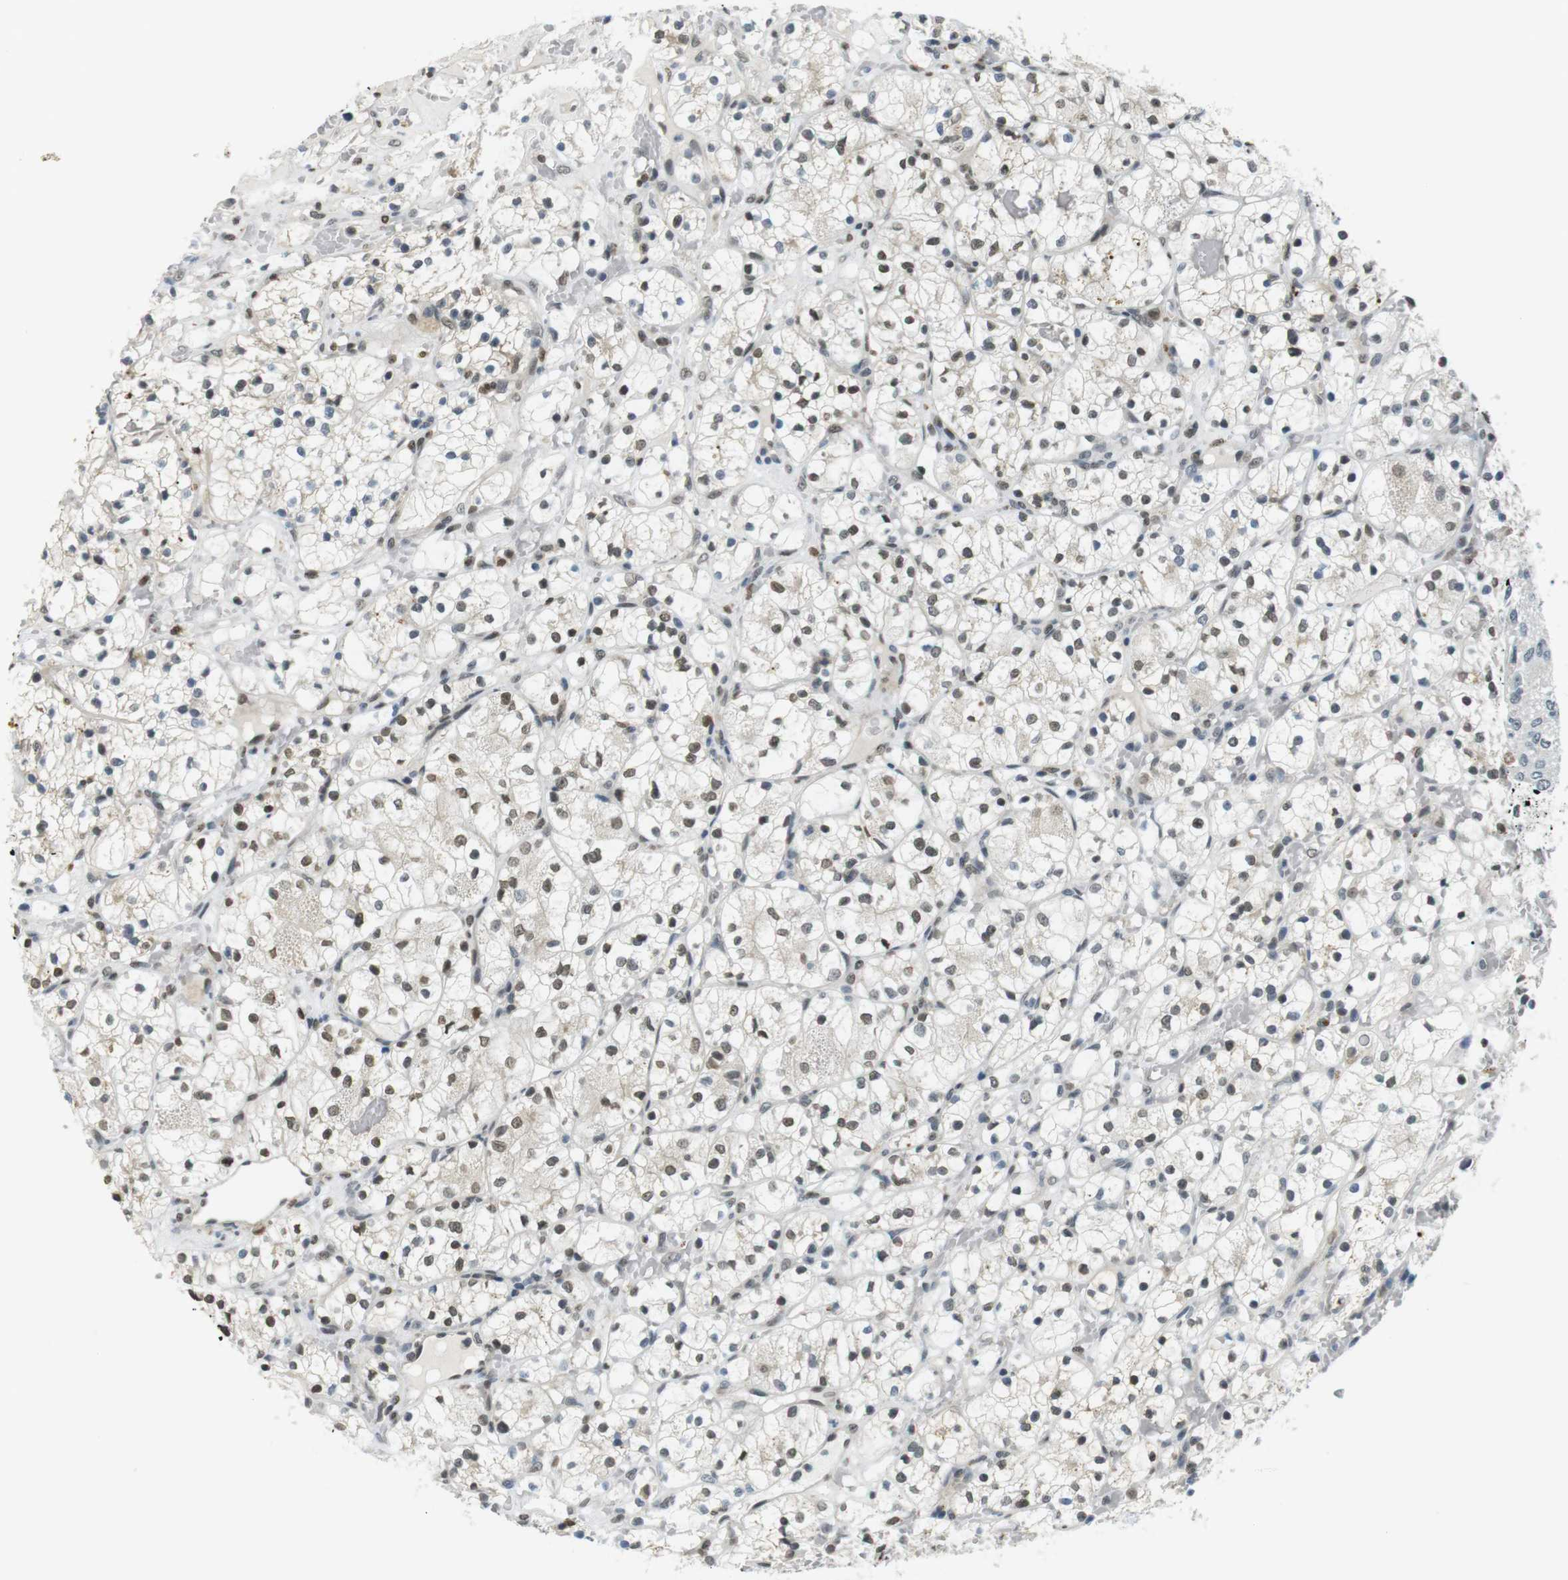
{"staining": {"intensity": "moderate", "quantity": "25%-75%", "location": "nuclear"}, "tissue": "renal cancer", "cell_type": "Tumor cells", "image_type": "cancer", "snomed": [{"axis": "morphology", "description": "Adenocarcinoma, NOS"}, {"axis": "topography", "description": "Kidney"}], "caption": "High-magnification brightfield microscopy of renal adenocarcinoma stained with DAB (brown) and counterstained with hematoxylin (blue). tumor cells exhibit moderate nuclear staining is appreciated in approximately25%-75% of cells.", "gene": "USP7", "patient": {"sex": "female", "age": 60}}